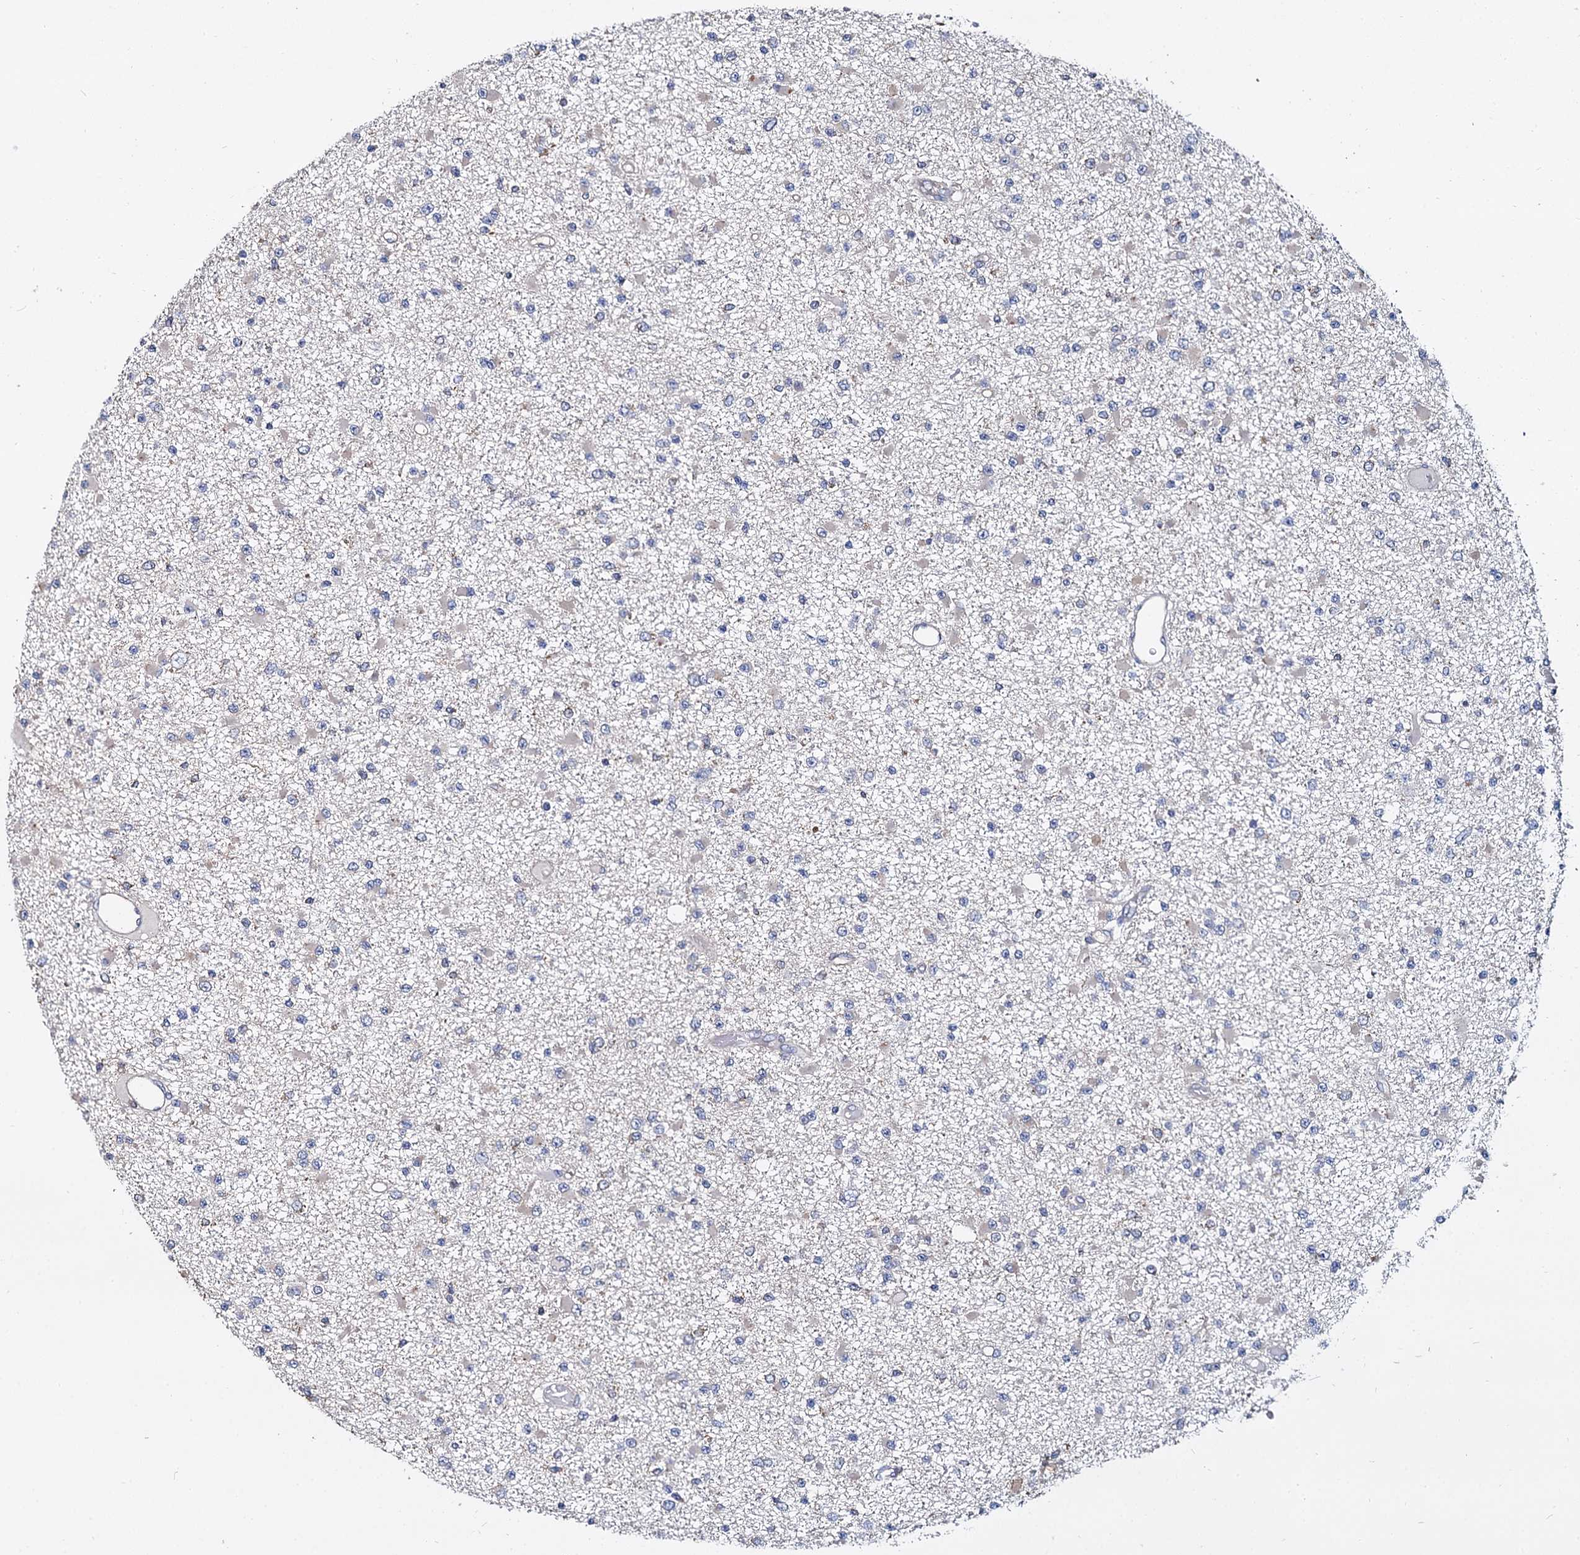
{"staining": {"intensity": "negative", "quantity": "none", "location": "none"}, "tissue": "glioma", "cell_type": "Tumor cells", "image_type": "cancer", "snomed": [{"axis": "morphology", "description": "Glioma, malignant, Low grade"}, {"axis": "topography", "description": "Brain"}], "caption": "Human malignant low-grade glioma stained for a protein using immunohistochemistry (IHC) demonstrates no positivity in tumor cells.", "gene": "ANKRD13A", "patient": {"sex": "female", "age": 22}}